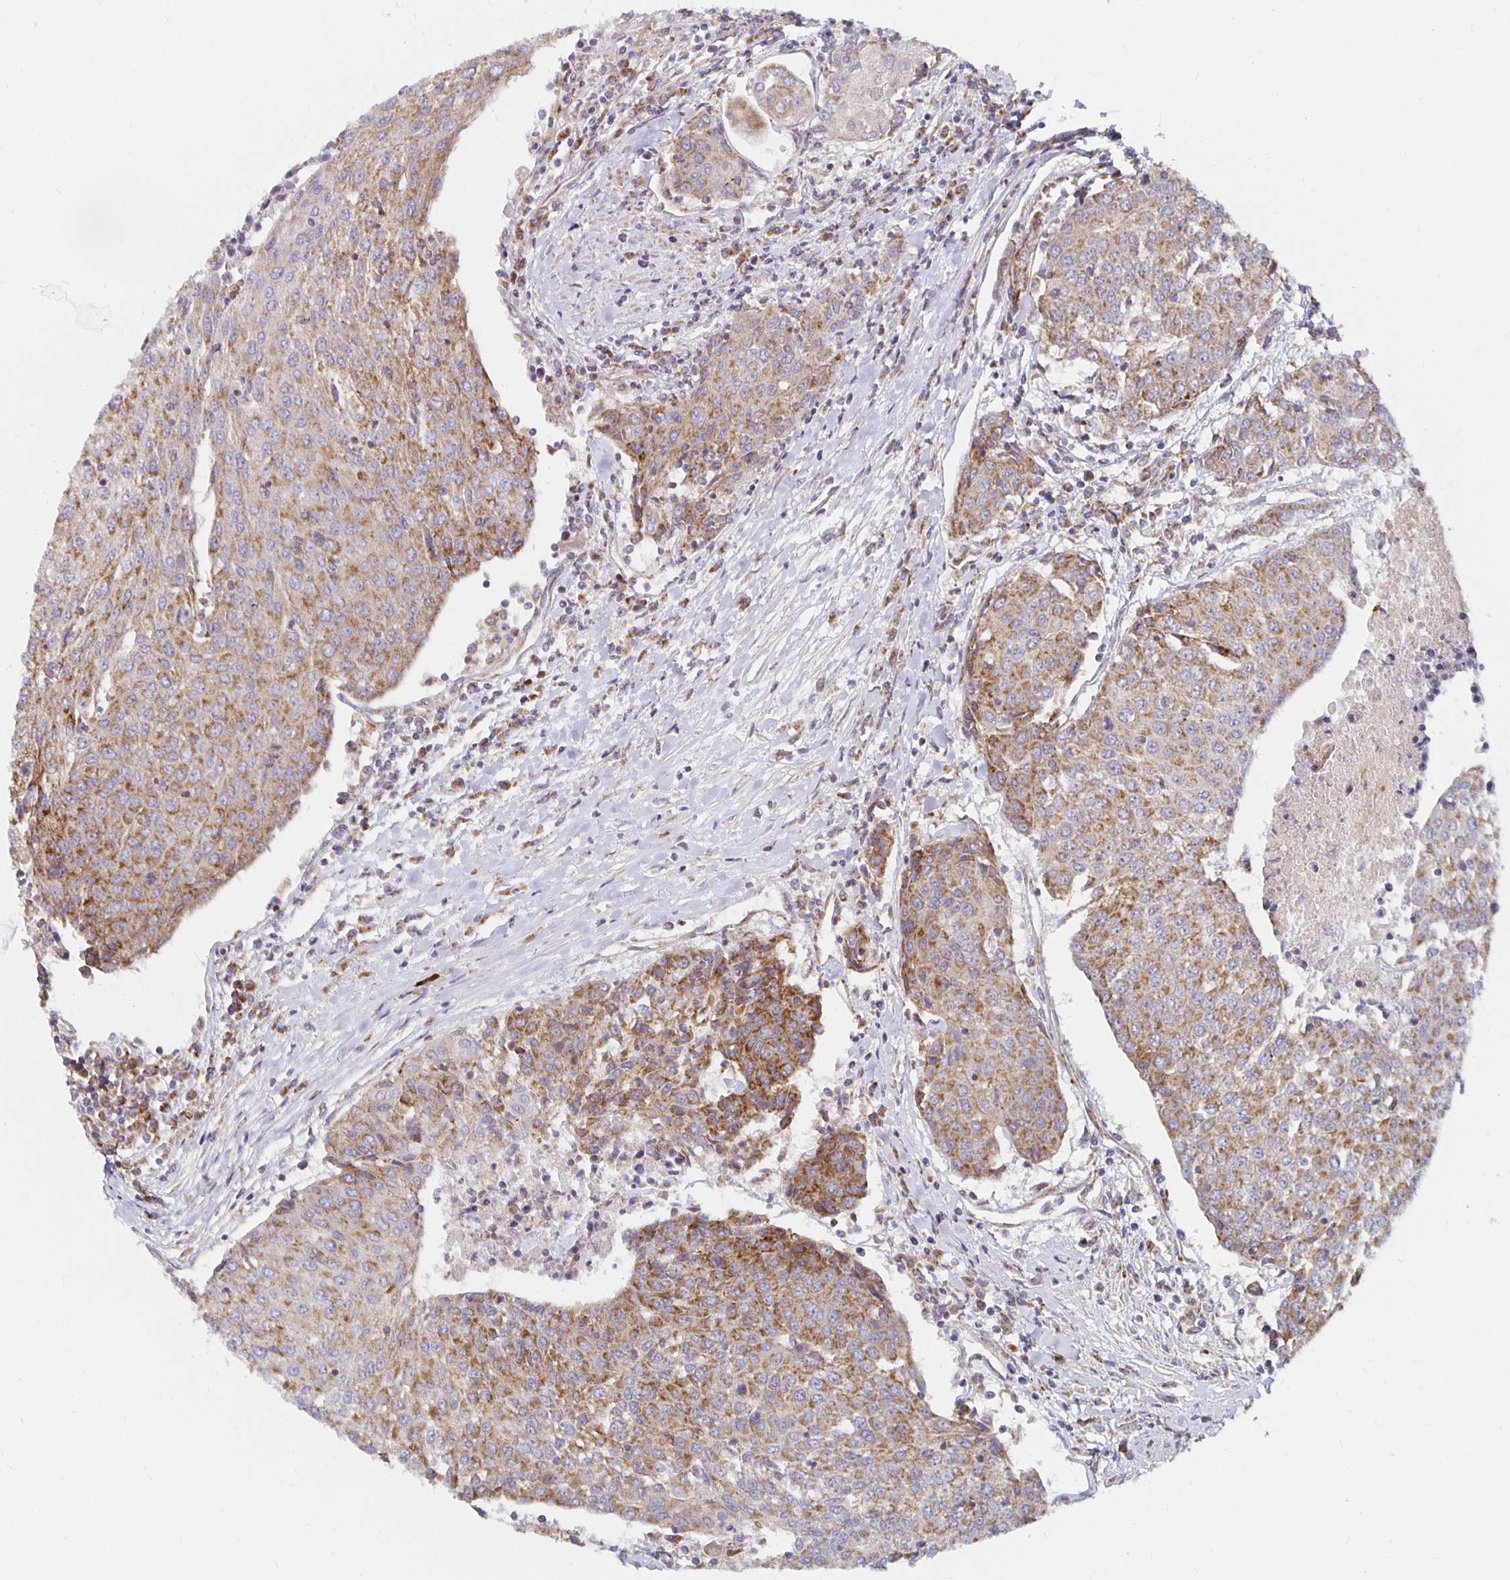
{"staining": {"intensity": "moderate", "quantity": ">75%", "location": "cytoplasmic/membranous"}, "tissue": "urothelial cancer", "cell_type": "Tumor cells", "image_type": "cancer", "snomed": [{"axis": "morphology", "description": "Urothelial carcinoma, High grade"}, {"axis": "topography", "description": "Urinary bladder"}], "caption": "High-magnification brightfield microscopy of urothelial cancer stained with DAB (brown) and counterstained with hematoxylin (blue). tumor cells exhibit moderate cytoplasmic/membranous positivity is identified in about>75% of cells.", "gene": "MRPL28", "patient": {"sex": "female", "age": 85}}